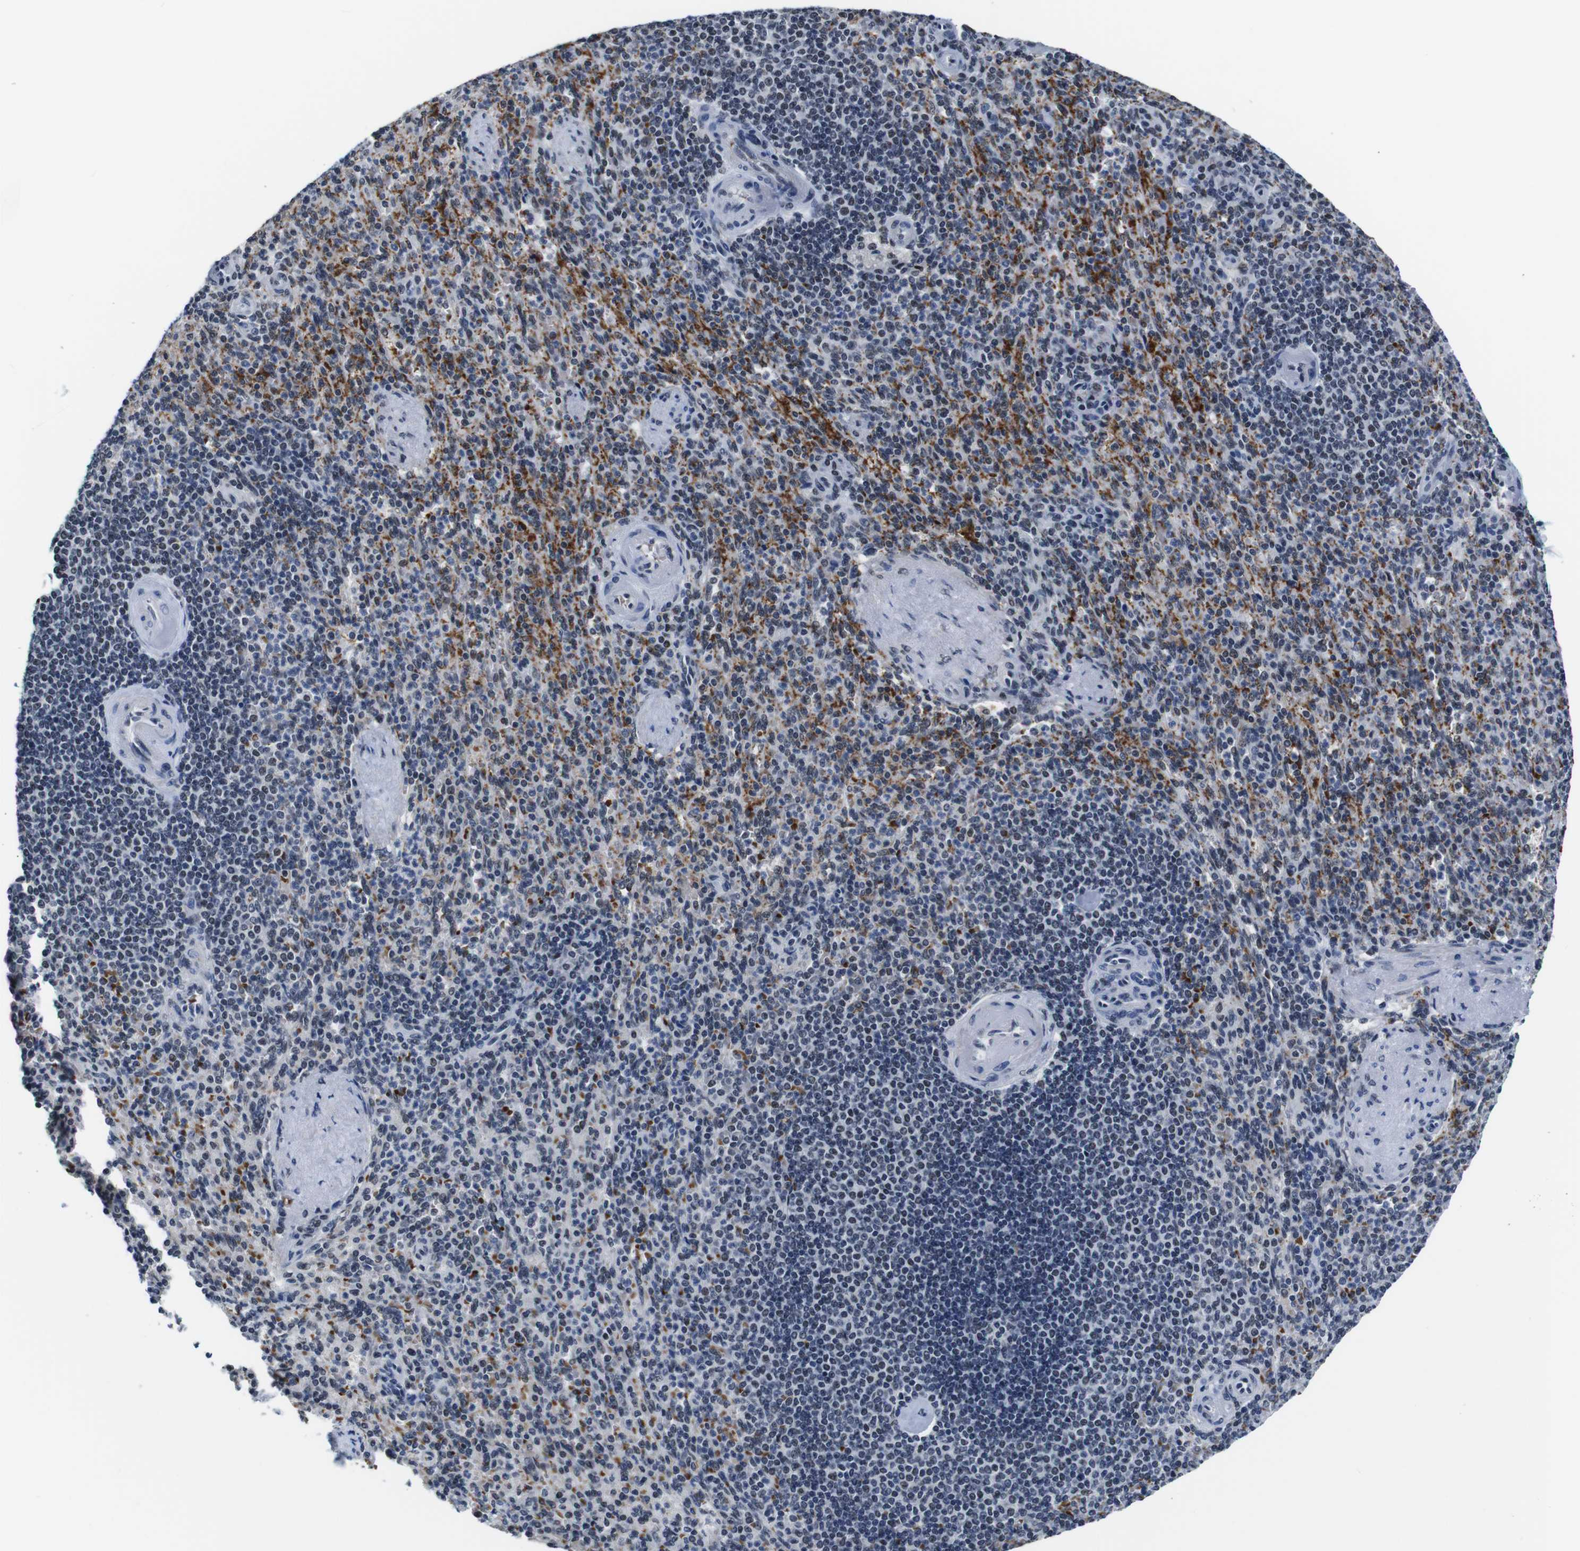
{"staining": {"intensity": "strong", "quantity": "25%-75%", "location": "cytoplasmic/membranous,nuclear"}, "tissue": "spleen", "cell_type": "Cells in red pulp", "image_type": "normal", "snomed": [{"axis": "morphology", "description": "Normal tissue, NOS"}, {"axis": "topography", "description": "Spleen"}], "caption": "Normal spleen reveals strong cytoplasmic/membranous,nuclear staining in approximately 25%-75% of cells in red pulp.", "gene": "ILDR2", "patient": {"sex": "female", "age": 74}}